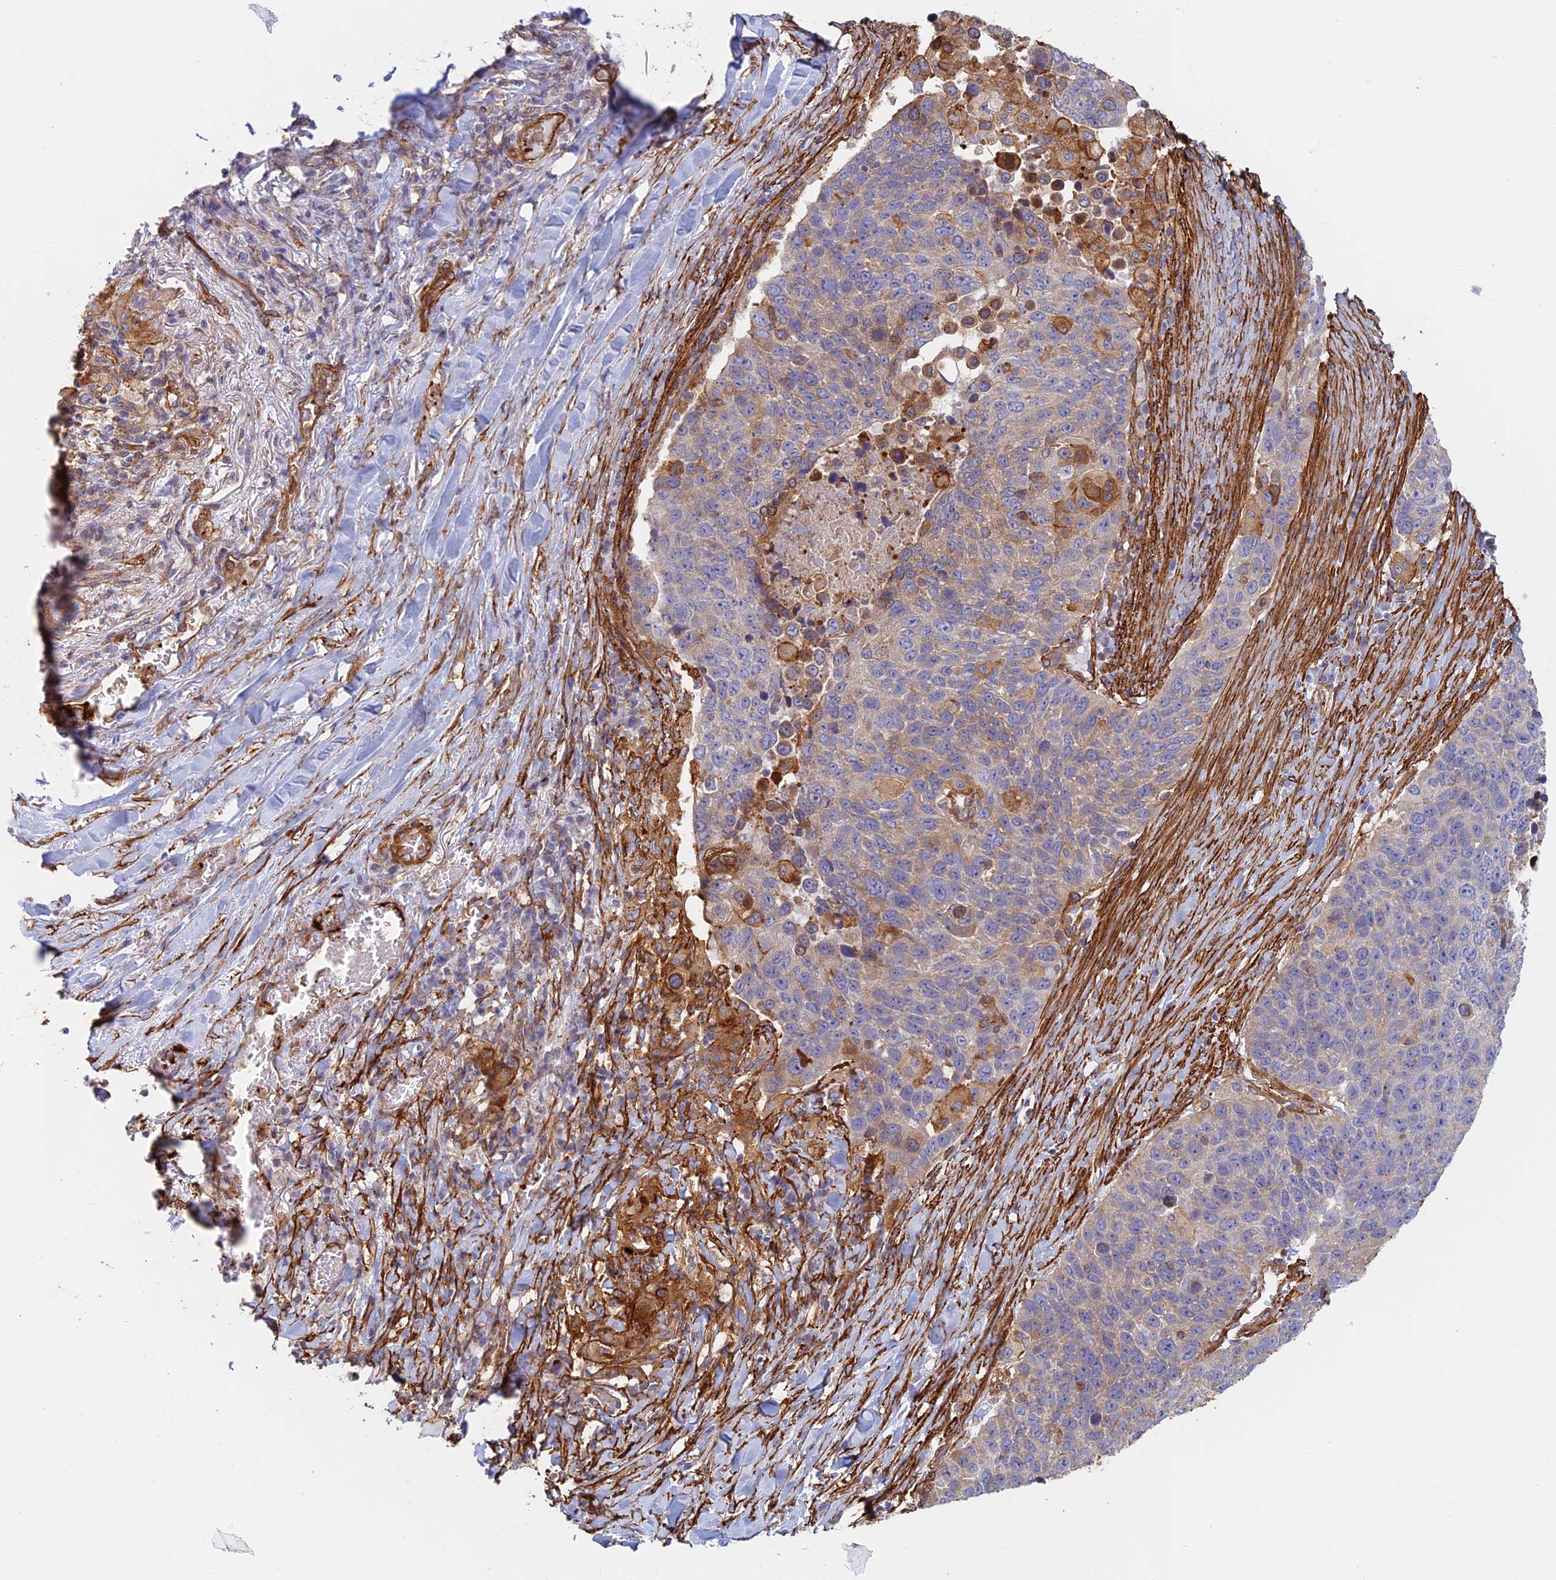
{"staining": {"intensity": "moderate", "quantity": "<25%", "location": "cytoplasmic/membranous"}, "tissue": "lung cancer", "cell_type": "Tumor cells", "image_type": "cancer", "snomed": [{"axis": "morphology", "description": "Normal tissue, NOS"}, {"axis": "morphology", "description": "Squamous cell carcinoma, NOS"}, {"axis": "topography", "description": "Lymph node"}, {"axis": "topography", "description": "Lung"}], "caption": "Immunohistochemical staining of lung squamous cell carcinoma exhibits low levels of moderate cytoplasmic/membranous protein staining in approximately <25% of tumor cells. (Stains: DAB in brown, nuclei in blue, Microscopy: brightfield microscopy at high magnification).", "gene": "PAK4", "patient": {"sex": "male", "age": 66}}